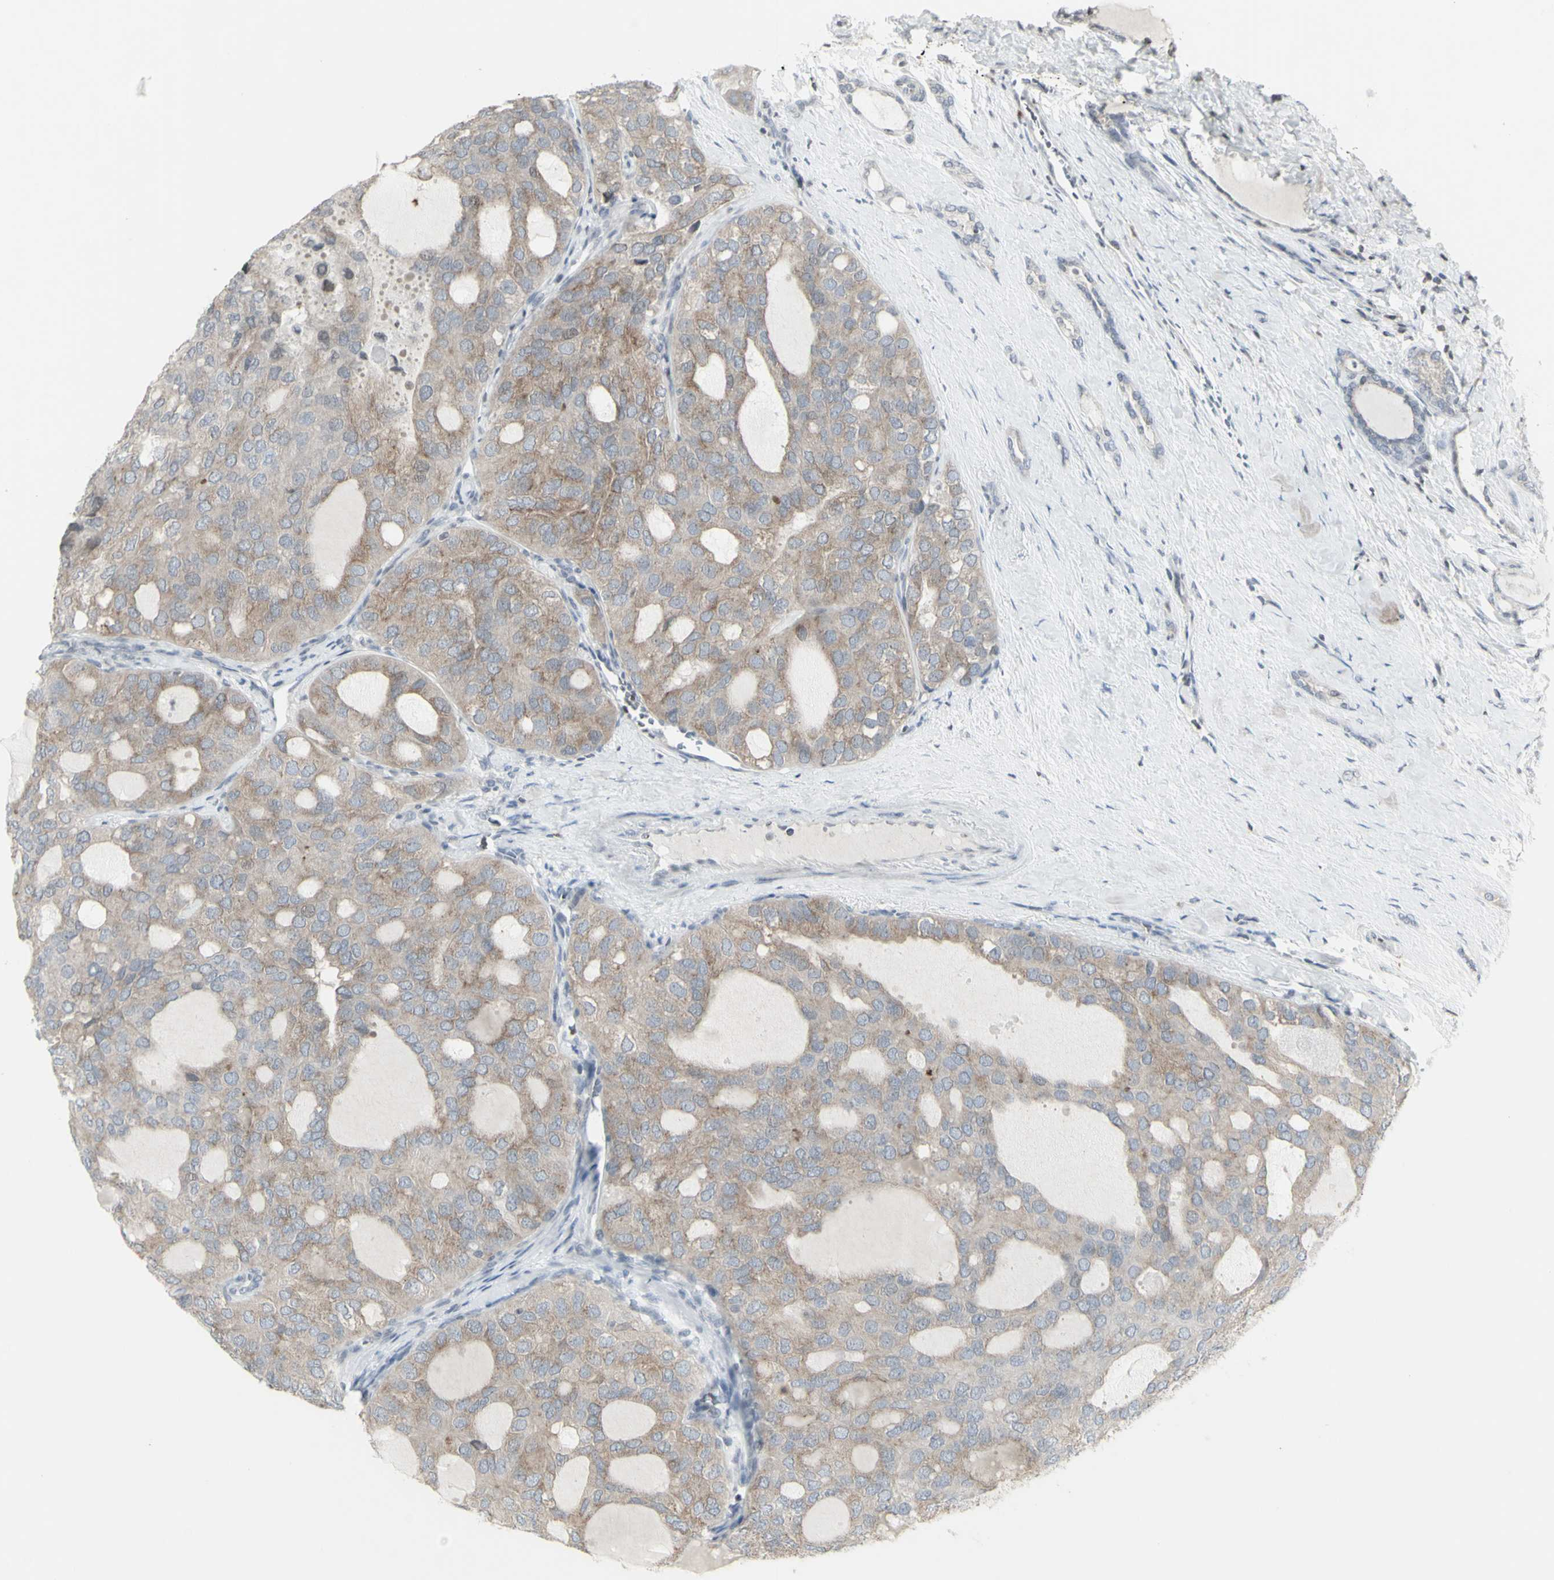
{"staining": {"intensity": "weak", "quantity": ">75%", "location": "cytoplasmic/membranous"}, "tissue": "thyroid cancer", "cell_type": "Tumor cells", "image_type": "cancer", "snomed": [{"axis": "morphology", "description": "Follicular adenoma carcinoma, NOS"}, {"axis": "topography", "description": "Thyroid gland"}], "caption": "Protein staining by immunohistochemistry shows weak cytoplasmic/membranous staining in approximately >75% of tumor cells in thyroid cancer.", "gene": "MUC5AC", "patient": {"sex": "male", "age": 75}}